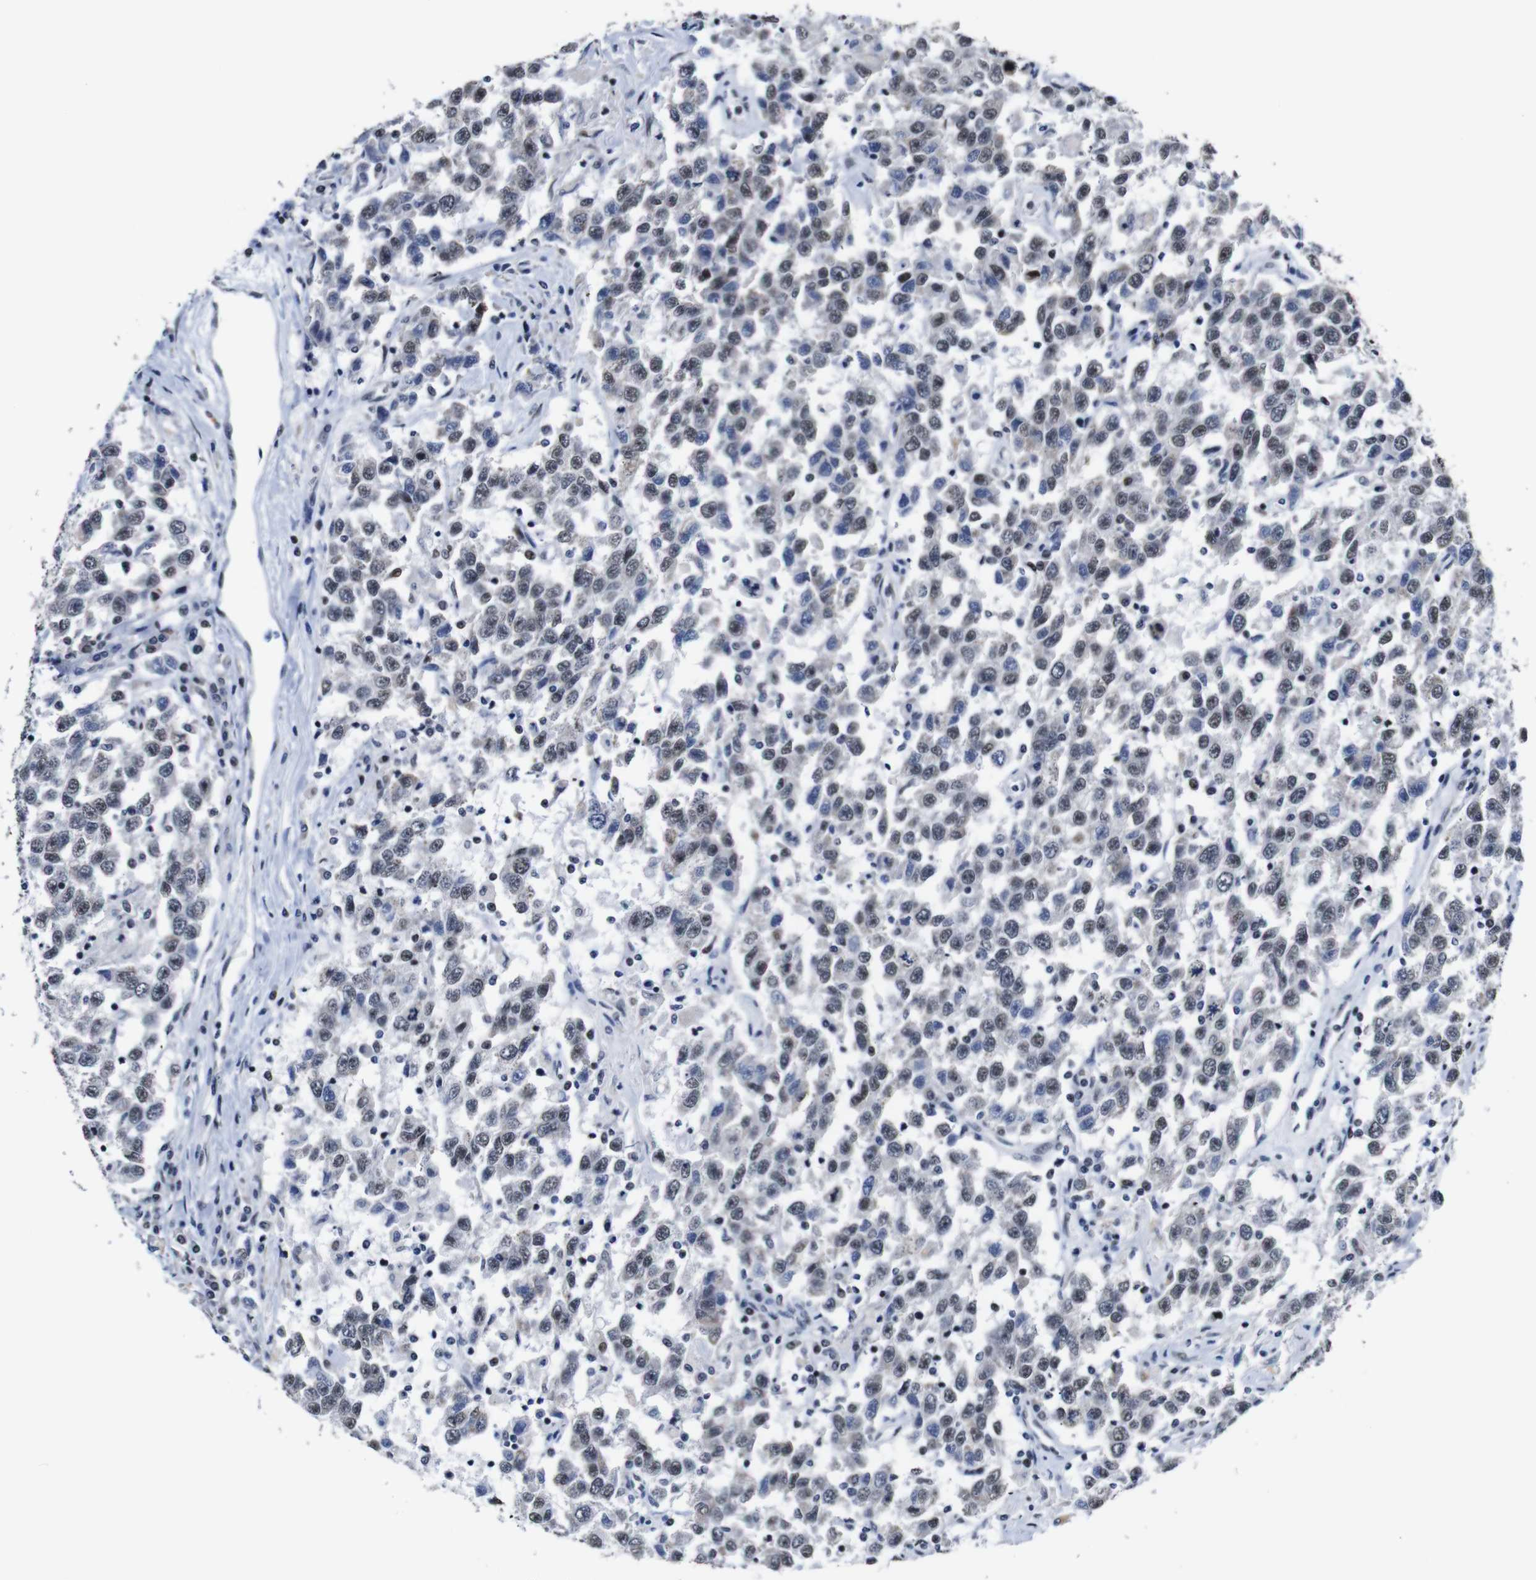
{"staining": {"intensity": "weak", "quantity": "<25%", "location": "nuclear"}, "tissue": "testis cancer", "cell_type": "Tumor cells", "image_type": "cancer", "snomed": [{"axis": "morphology", "description": "Seminoma, NOS"}, {"axis": "topography", "description": "Testis"}], "caption": "Human seminoma (testis) stained for a protein using immunohistochemistry displays no staining in tumor cells.", "gene": "GATA6", "patient": {"sex": "male", "age": 41}}